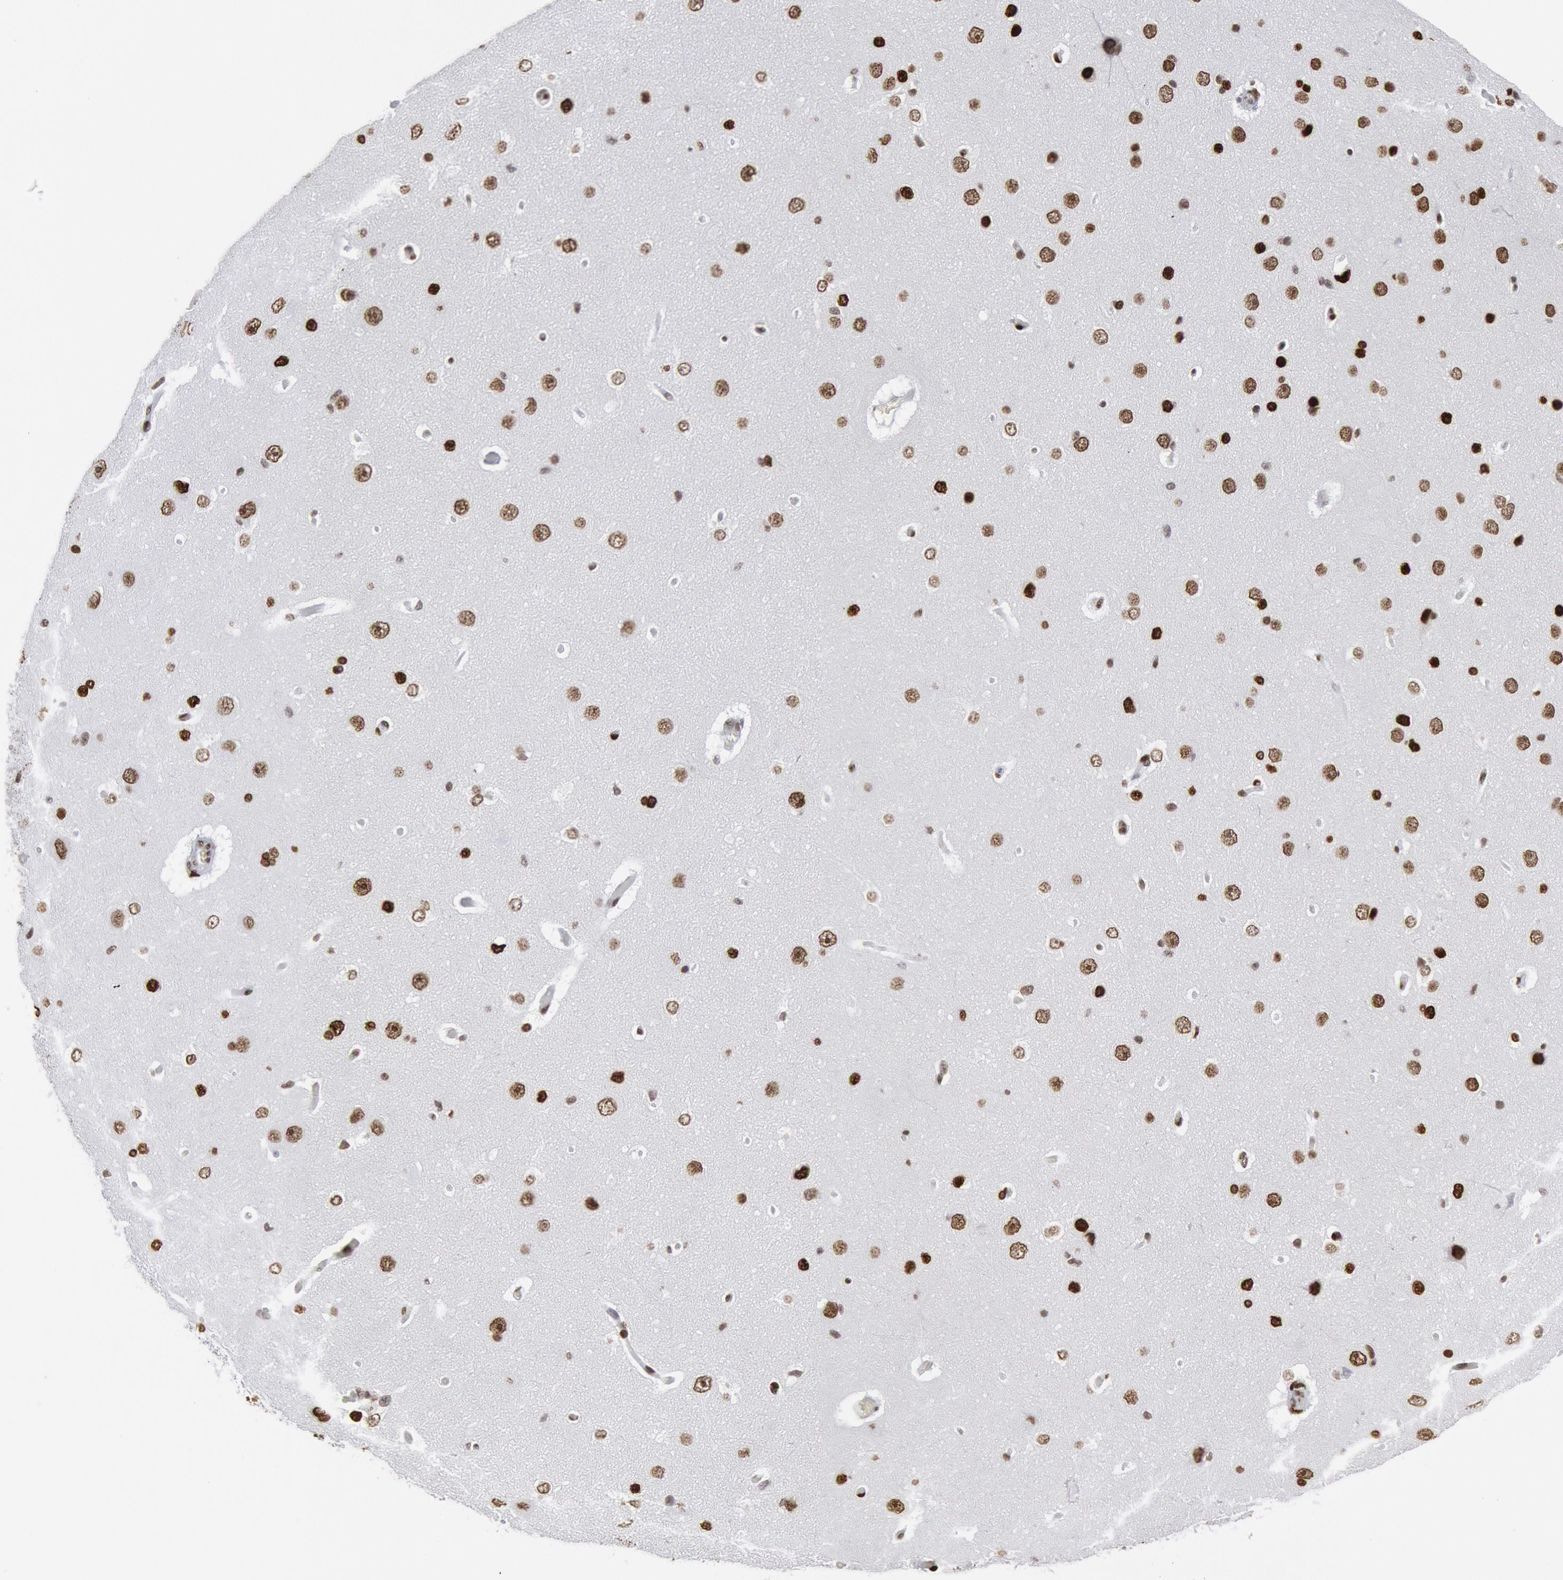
{"staining": {"intensity": "moderate", "quantity": ">75%", "location": "nuclear"}, "tissue": "cerebral cortex", "cell_type": "Endothelial cells", "image_type": "normal", "snomed": [{"axis": "morphology", "description": "Normal tissue, NOS"}, {"axis": "topography", "description": "Cerebral cortex"}], "caption": "High-power microscopy captured an immunohistochemistry image of benign cerebral cortex, revealing moderate nuclear expression in about >75% of endothelial cells.", "gene": "MECP2", "patient": {"sex": "female", "age": 45}}